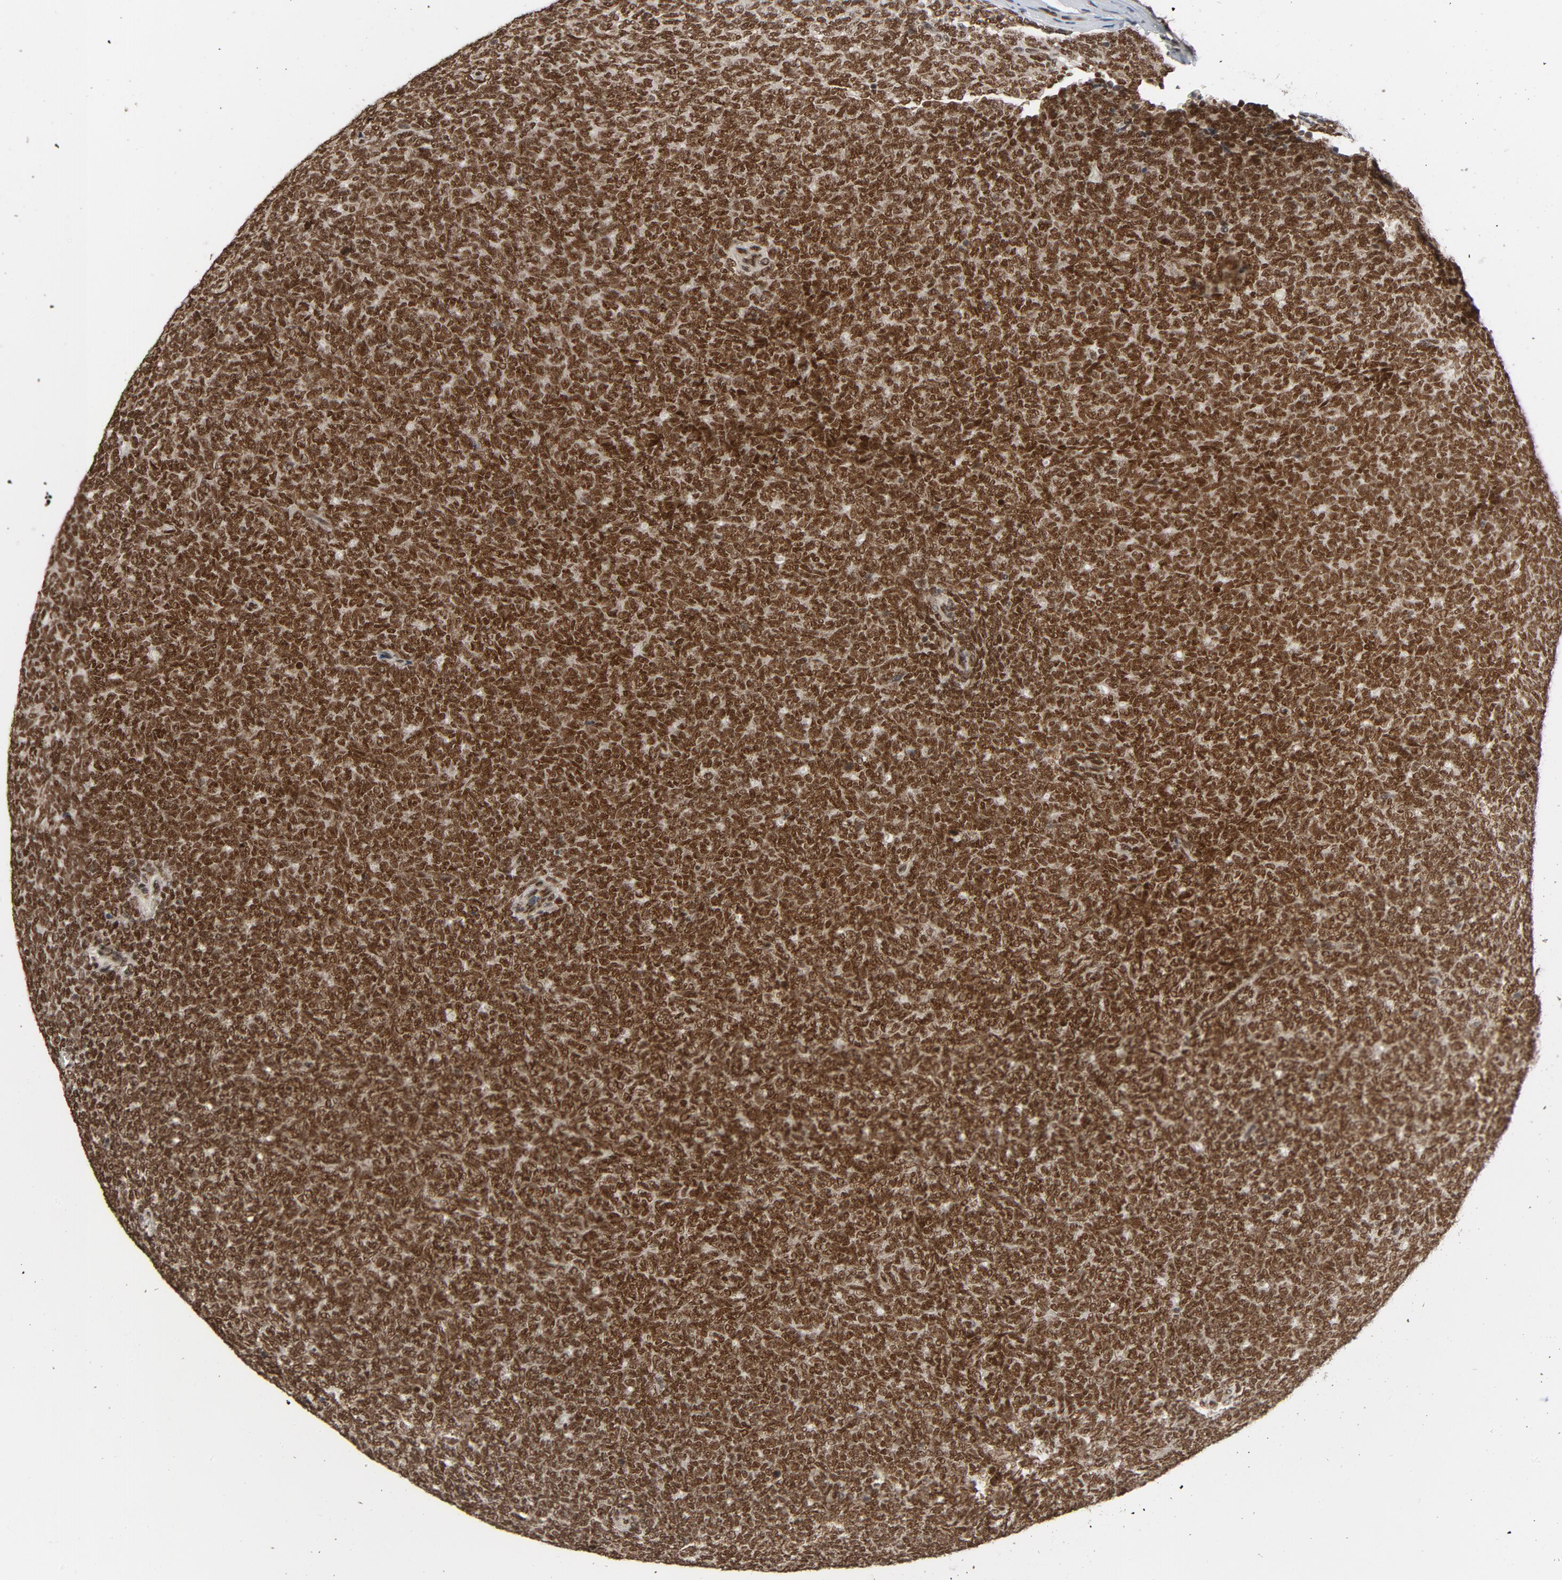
{"staining": {"intensity": "strong", "quantity": ">75%", "location": "nuclear"}, "tissue": "renal cancer", "cell_type": "Tumor cells", "image_type": "cancer", "snomed": [{"axis": "morphology", "description": "Neoplasm, malignant, NOS"}, {"axis": "topography", "description": "Kidney"}], "caption": "An immunohistochemistry (IHC) micrograph of tumor tissue is shown. Protein staining in brown labels strong nuclear positivity in renal neoplasm (malignant) within tumor cells.", "gene": "SMARCD1", "patient": {"sex": "male", "age": 28}}